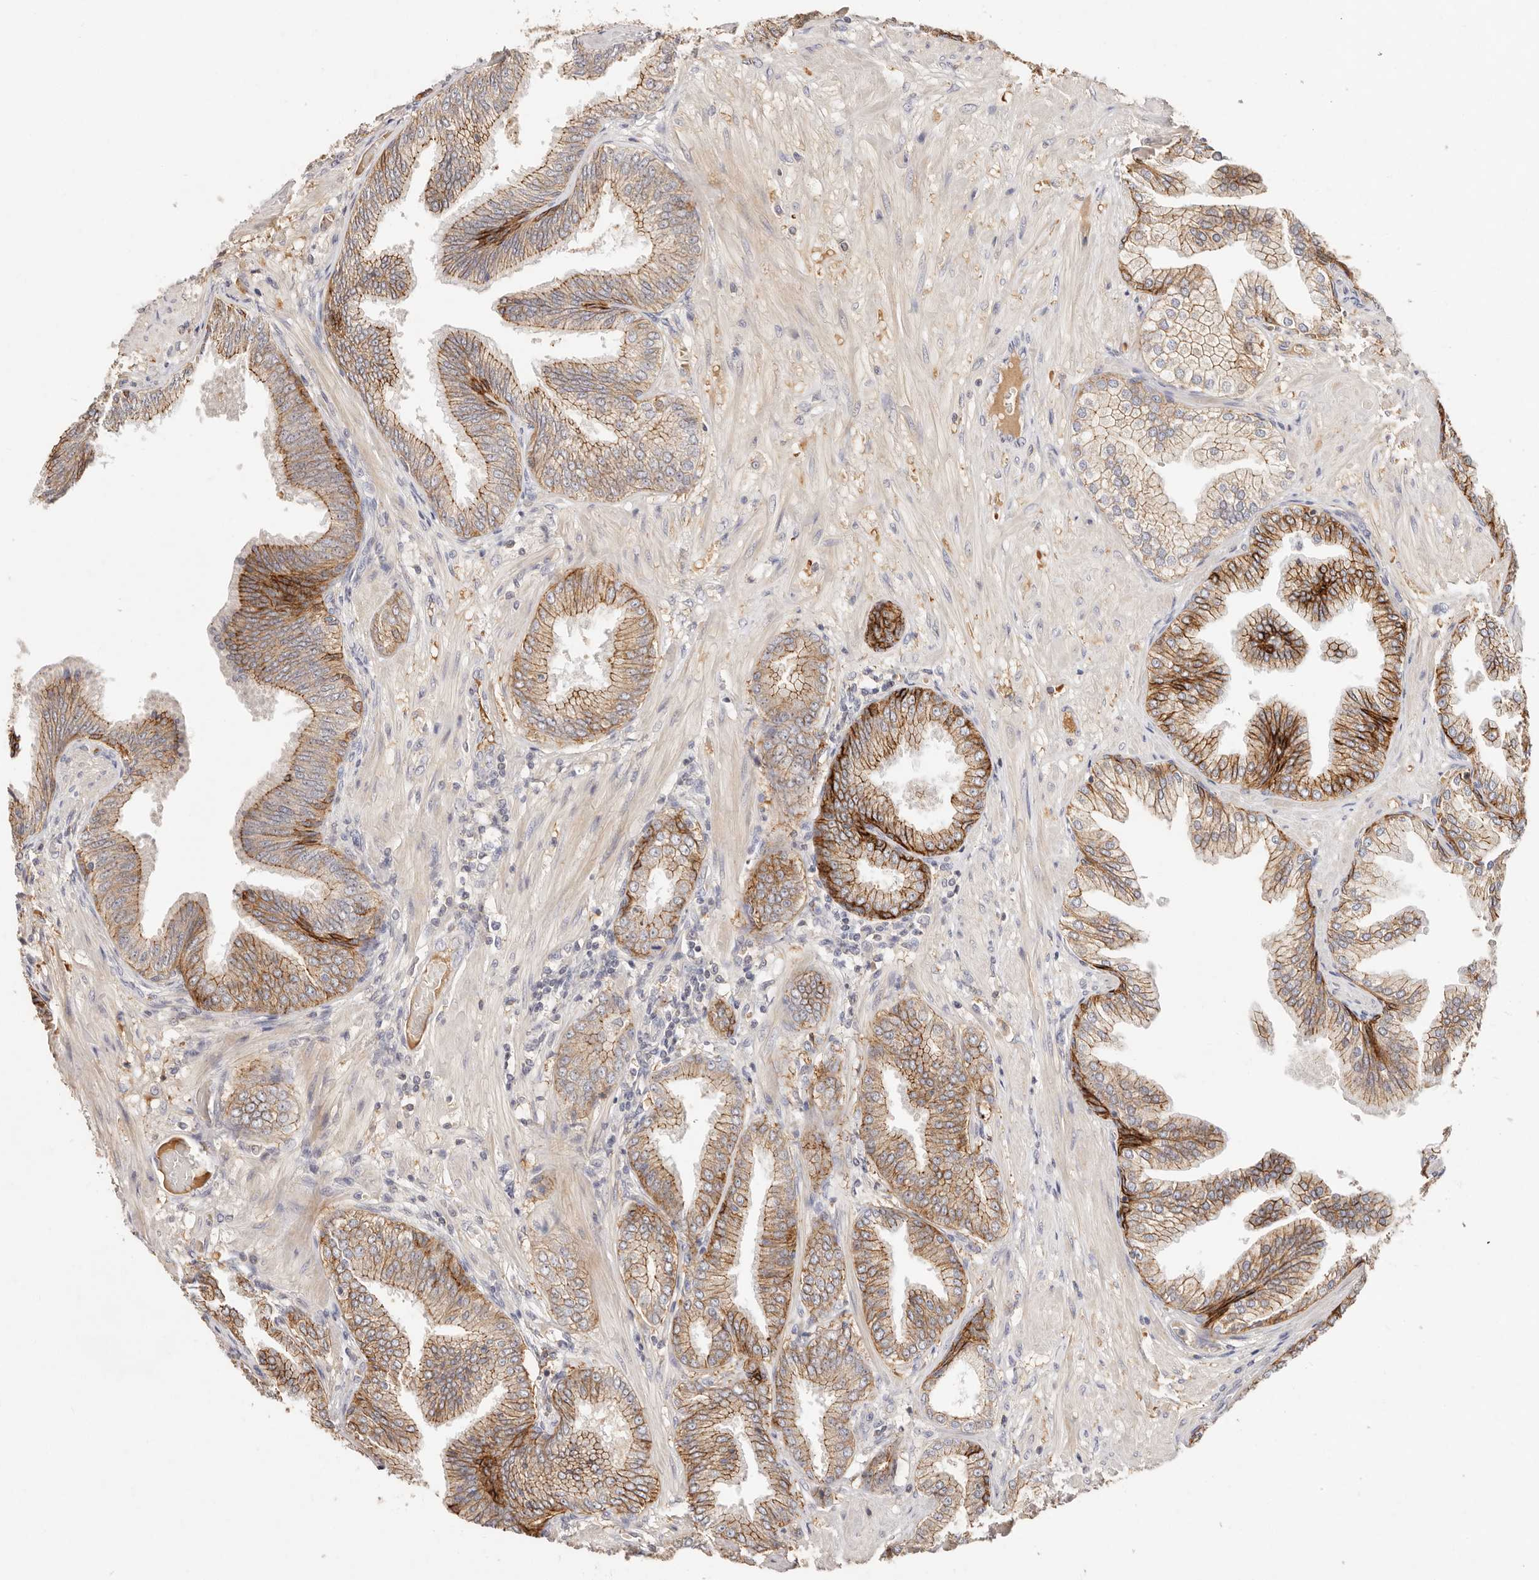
{"staining": {"intensity": "moderate", "quantity": ">75%", "location": "cytoplasmic/membranous"}, "tissue": "prostate cancer", "cell_type": "Tumor cells", "image_type": "cancer", "snomed": [{"axis": "morphology", "description": "Adenocarcinoma, Low grade"}, {"axis": "topography", "description": "Prostate"}], "caption": "This image demonstrates immunohistochemistry staining of prostate adenocarcinoma (low-grade), with medium moderate cytoplasmic/membranous positivity in approximately >75% of tumor cells.", "gene": "CXADR", "patient": {"sex": "male", "age": 63}}